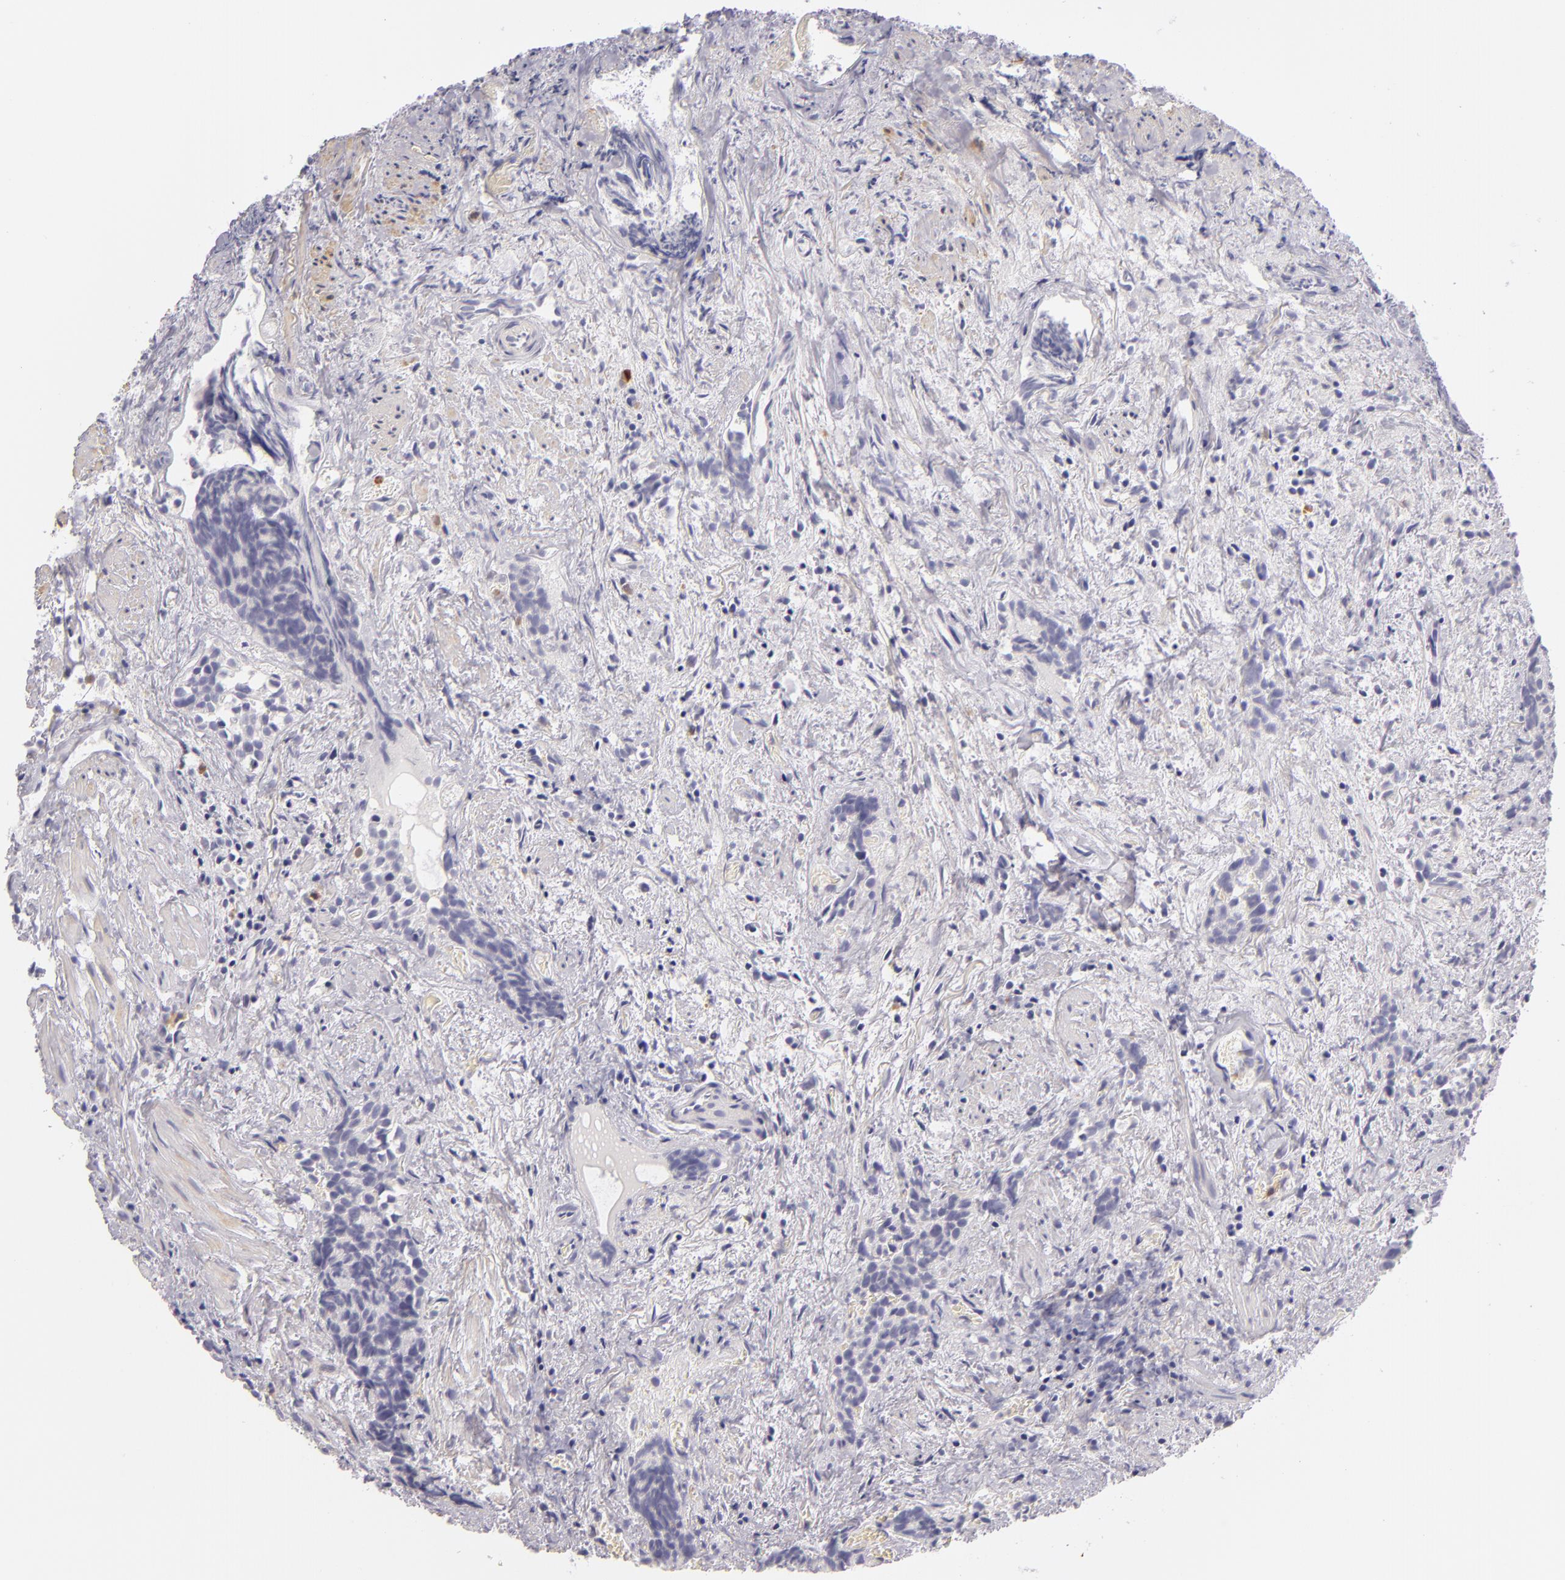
{"staining": {"intensity": "negative", "quantity": "none", "location": "none"}, "tissue": "urothelial cancer", "cell_type": "Tumor cells", "image_type": "cancer", "snomed": [{"axis": "morphology", "description": "Urothelial carcinoma, High grade"}, {"axis": "topography", "description": "Urinary bladder"}], "caption": "Tumor cells are negative for brown protein staining in high-grade urothelial carcinoma.", "gene": "FAM181A", "patient": {"sex": "female", "age": 78}}